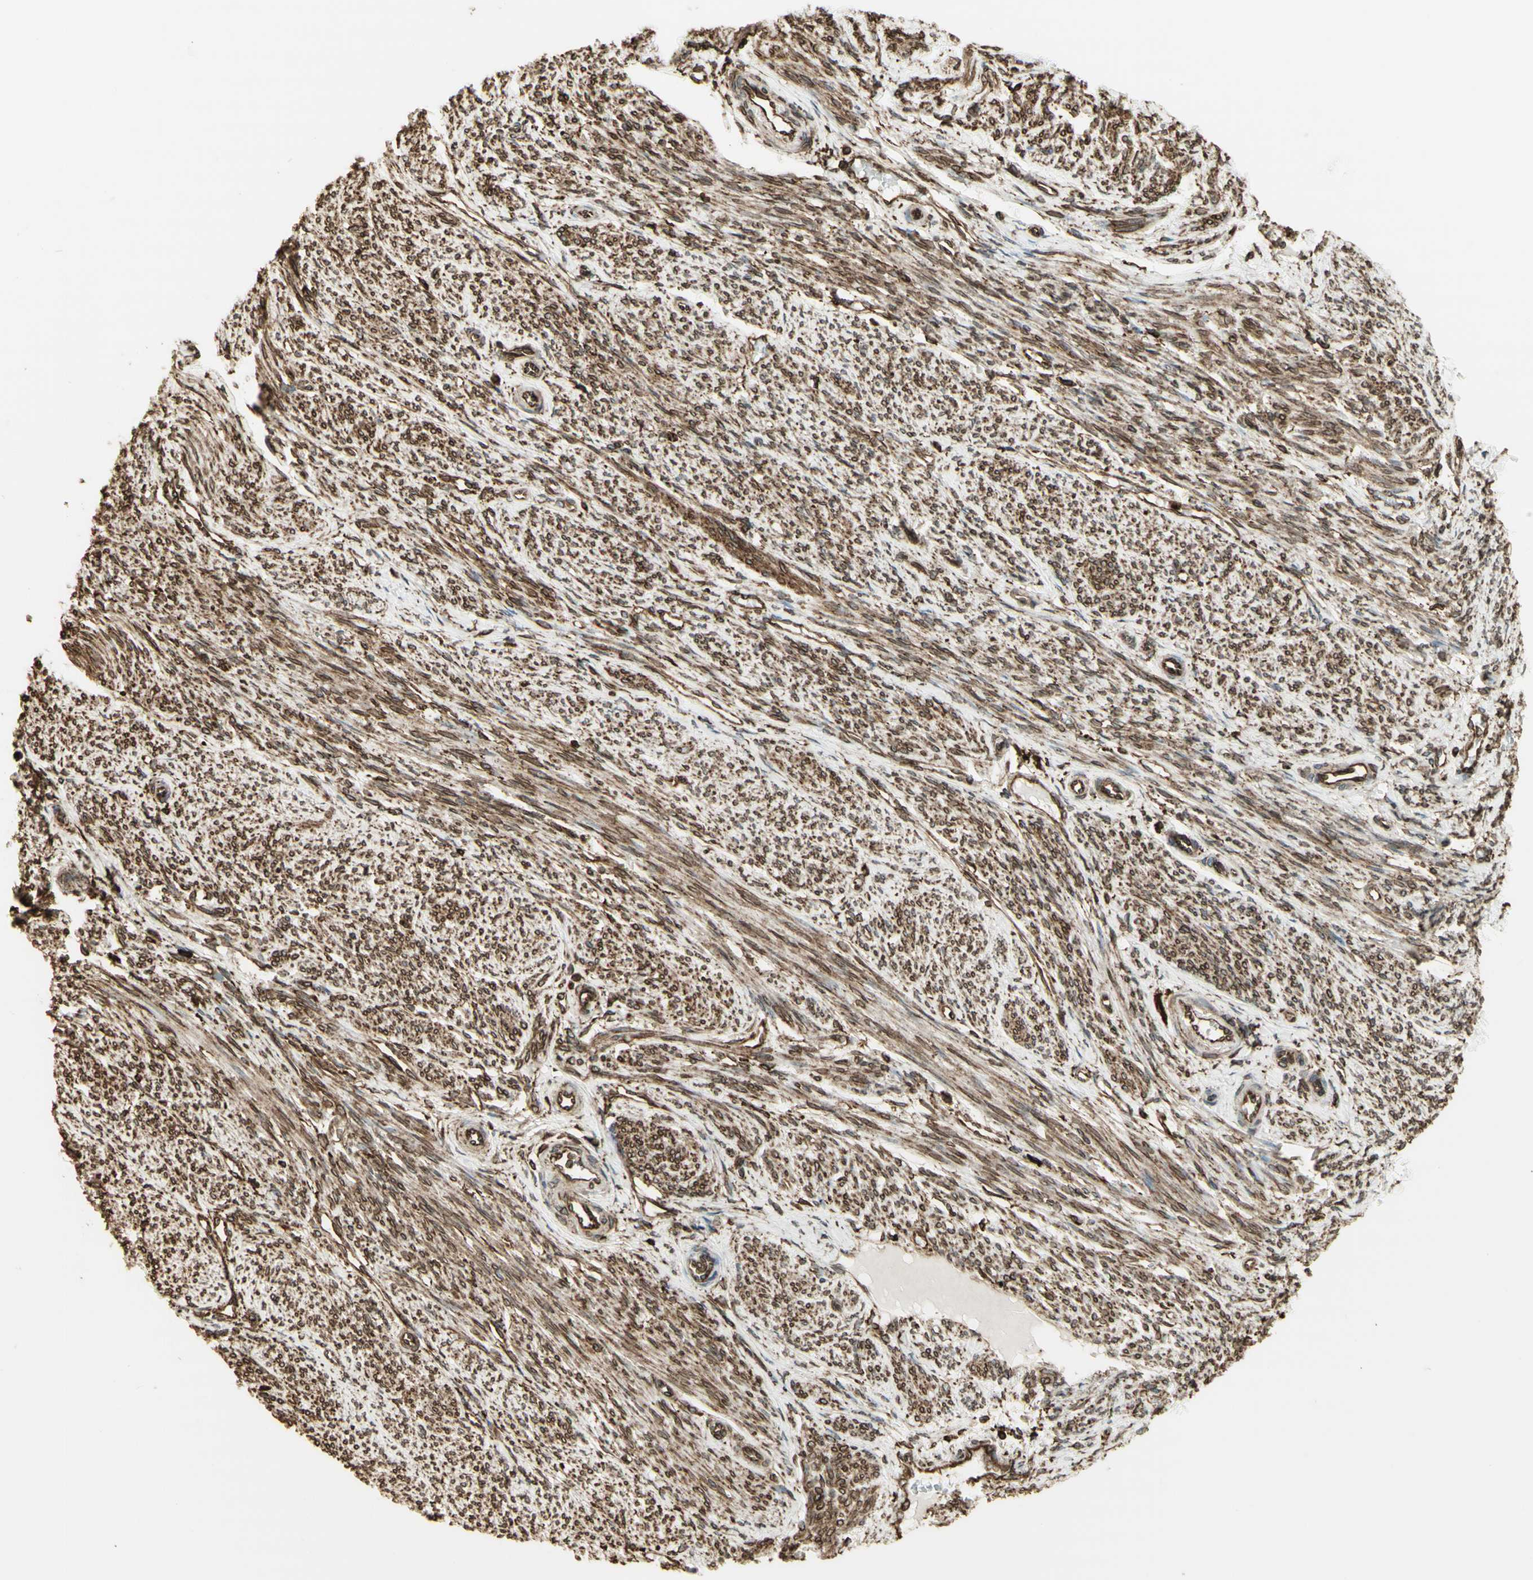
{"staining": {"intensity": "moderate", "quantity": ">75%", "location": "cytoplasmic/membranous"}, "tissue": "smooth muscle", "cell_type": "Smooth muscle cells", "image_type": "normal", "snomed": [{"axis": "morphology", "description": "Normal tissue, NOS"}, {"axis": "topography", "description": "Smooth muscle"}], "caption": "Smooth muscle stained with DAB immunohistochemistry (IHC) displays medium levels of moderate cytoplasmic/membranous expression in about >75% of smooth muscle cells.", "gene": "CANX", "patient": {"sex": "female", "age": 65}}